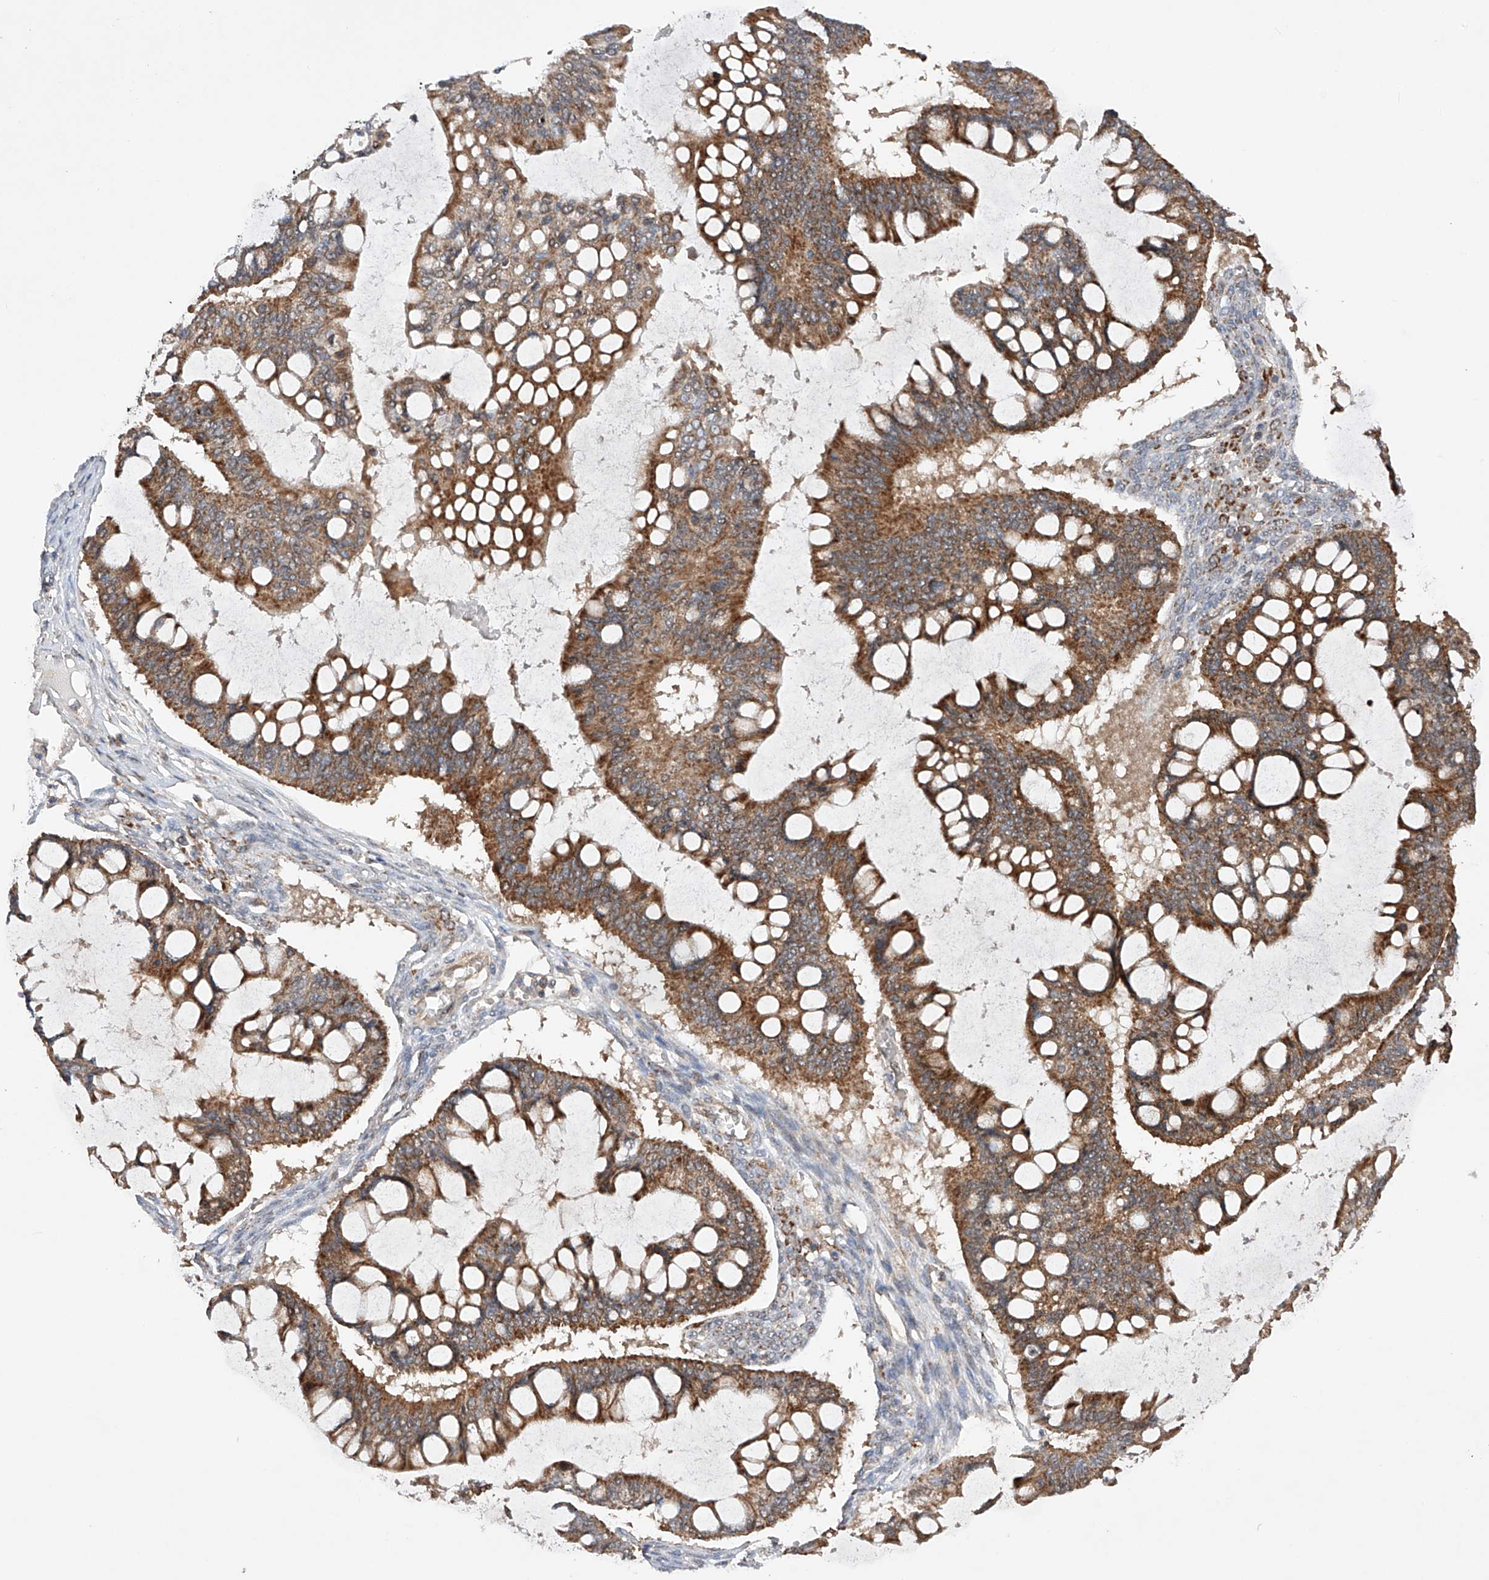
{"staining": {"intensity": "moderate", "quantity": ">75%", "location": "cytoplasmic/membranous"}, "tissue": "ovarian cancer", "cell_type": "Tumor cells", "image_type": "cancer", "snomed": [{"axis": "morphology", "description": "Cystadenocarcinoma, mucinous, NOS"}, {"axis": "topography", "description": "Ovary"}], "caption": "DAB immunohistochemical staining of human ovarian mucinous cystadenocarcinoma exhibits moderate cytoplasmic/membranous protein expression in approximately >75% of tumor cells.", "gene": "SDHAF4", "patient": {"sex": "female", "age": 73}}